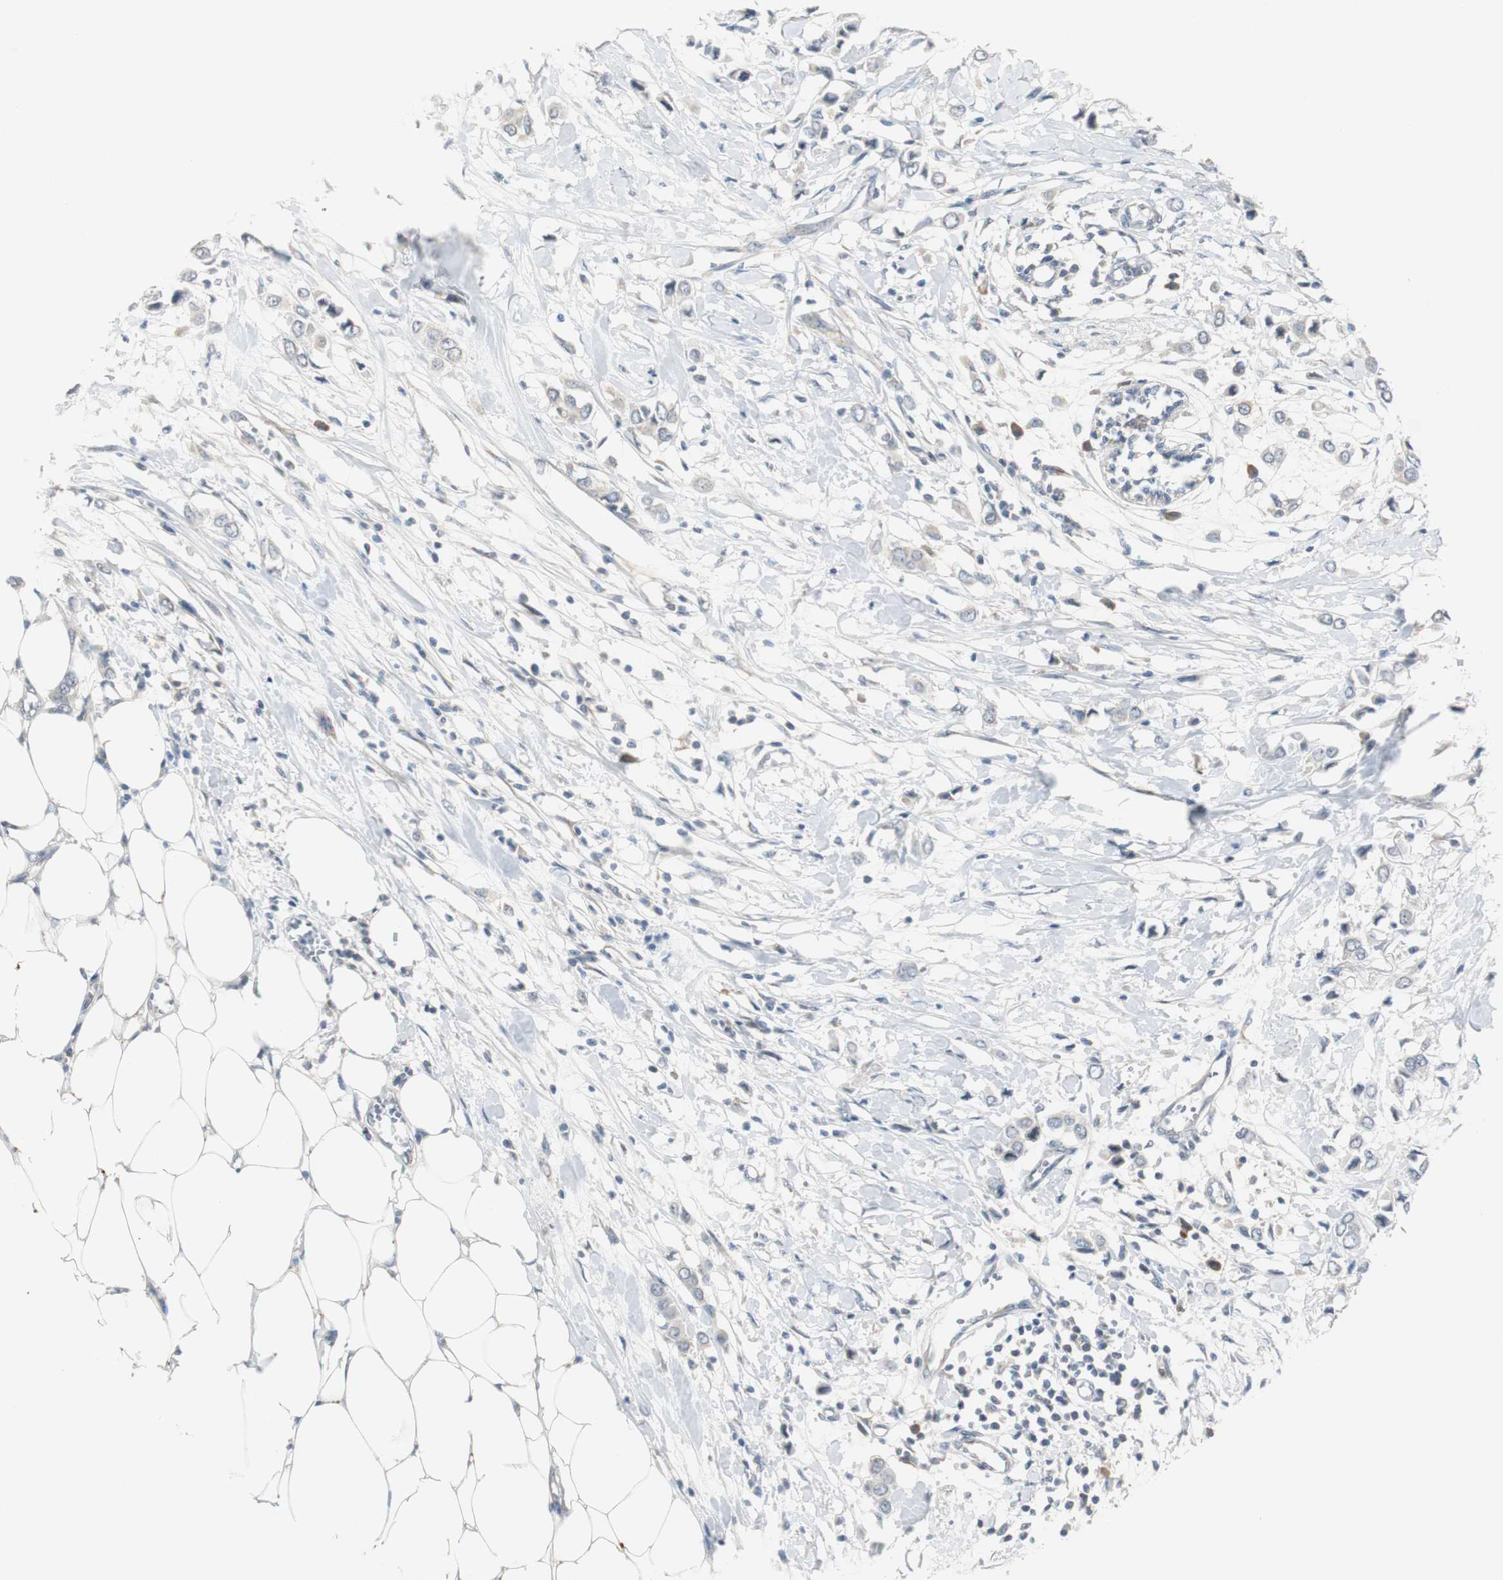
{"staining": {"intensity": "negative", "quantity": "none", "location": "none"}, "tissue": "breast cancer", "cell_type": "Tumor cells", "image_type": "cancer", "snomed": [{"axis": "morphology", "description": "Lobular carcinoma"}, {"axis": "topography", "description": "Breast"}], "caption": "A photomicrograph of breast cancer (lobular carcinoma) stained for a protein reveals no brown staining in tumor cells. Brightfield microscopy of IHC stained with DAB (brown) and hematoxylin (blue), captured at high magnification.", "gene": "MYT1", "patient": {"sex": "female", "age": 51}}